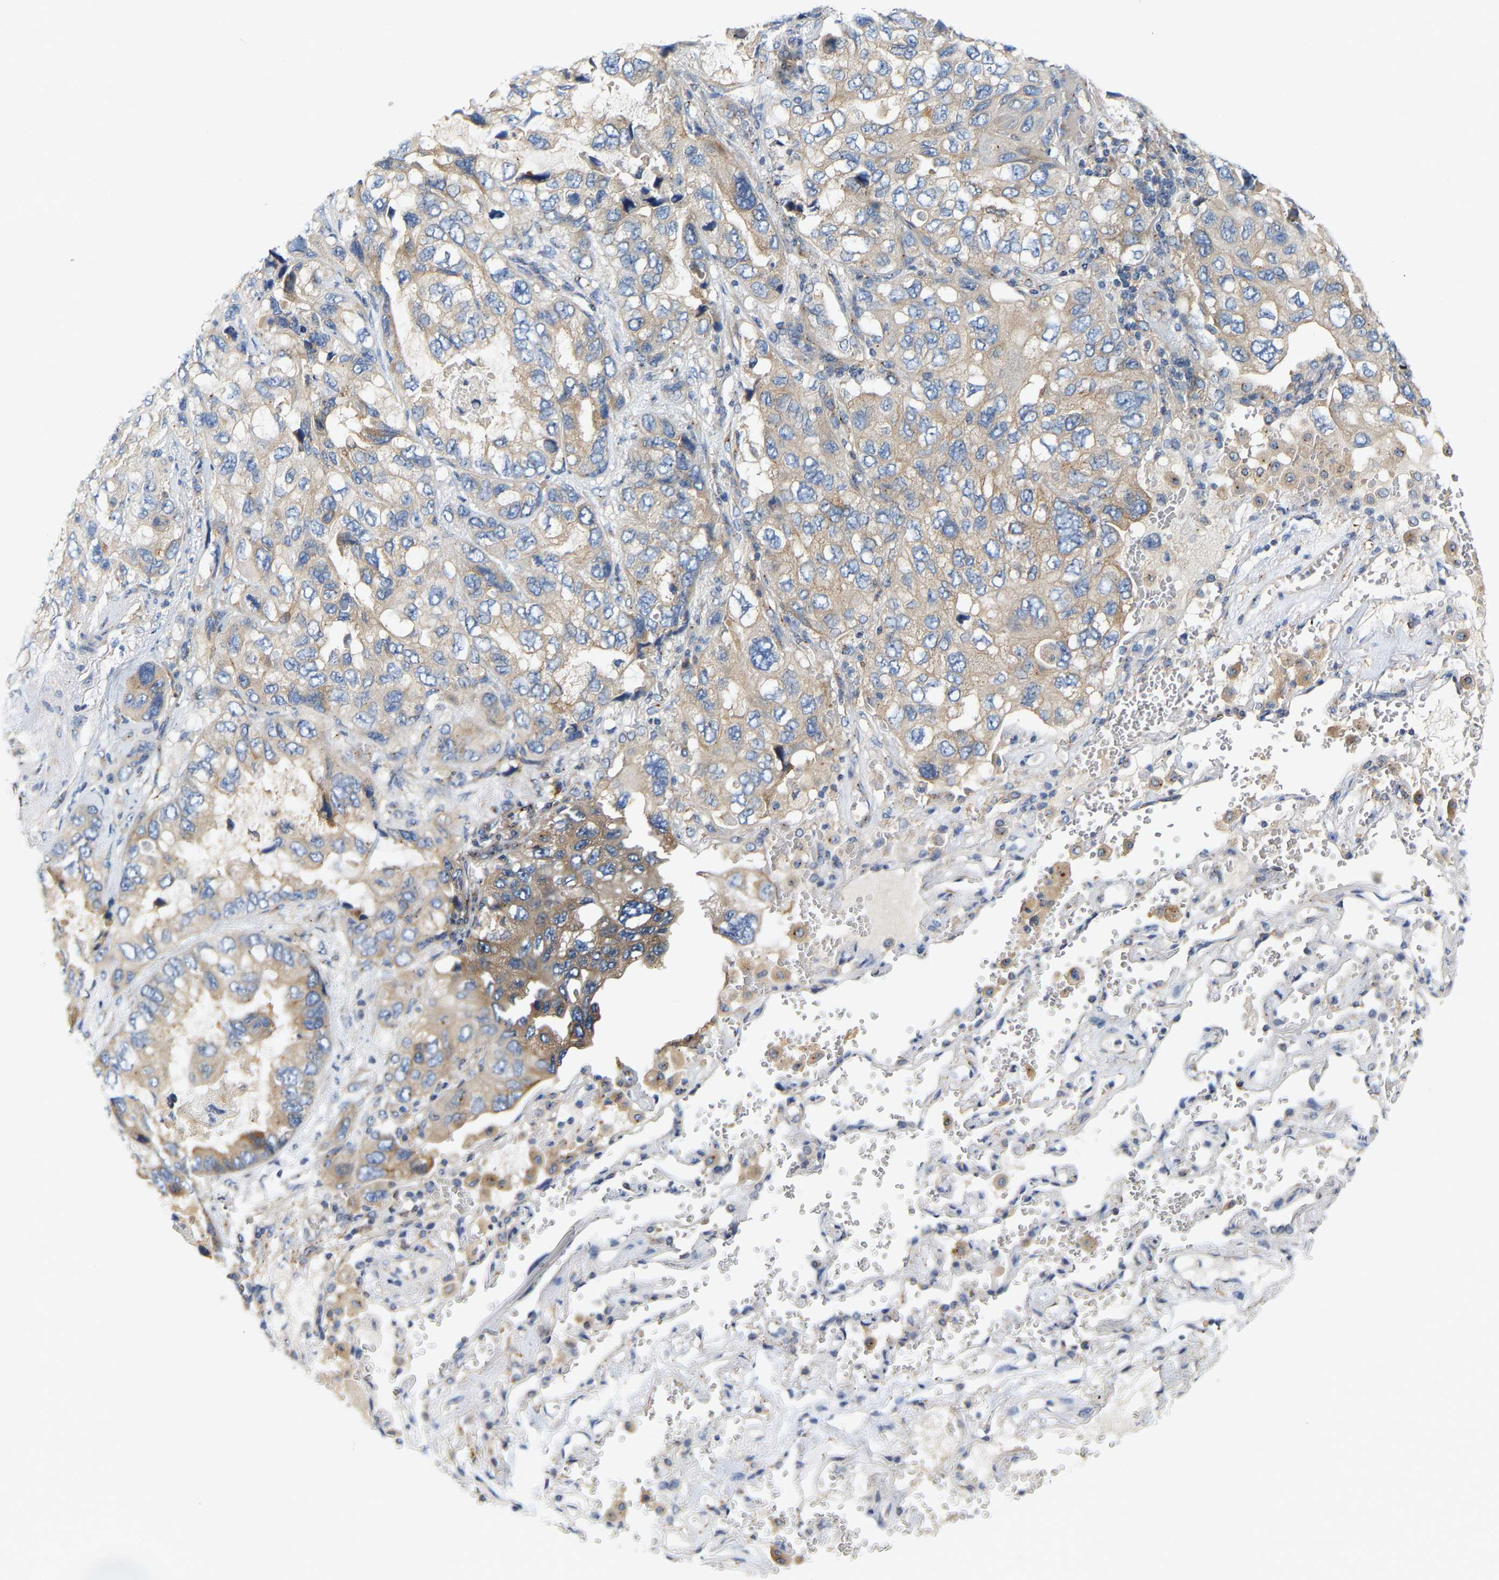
{"staining": {"intensity": "moderate", "quantity": ">75%", "location": "cytoplasmic/membranous"}, "tissue": "lung cancer", "cell_type": "Tumor cells", "image_type": "cancer", "snomed": [{"axis": "morphology", "description": "Squamous cell carcinoma, NOS"}, {"axis": "topography", "description": "Lung"}], "caption": "Protein analysis of squamous cell carcinoma (lung) tissue exhibits moderate cytoplasmic/membranous expression in approximately >75% of tumor cells.", "gene": "PCNT", "patient": {"sex": "female", "age": 73}}